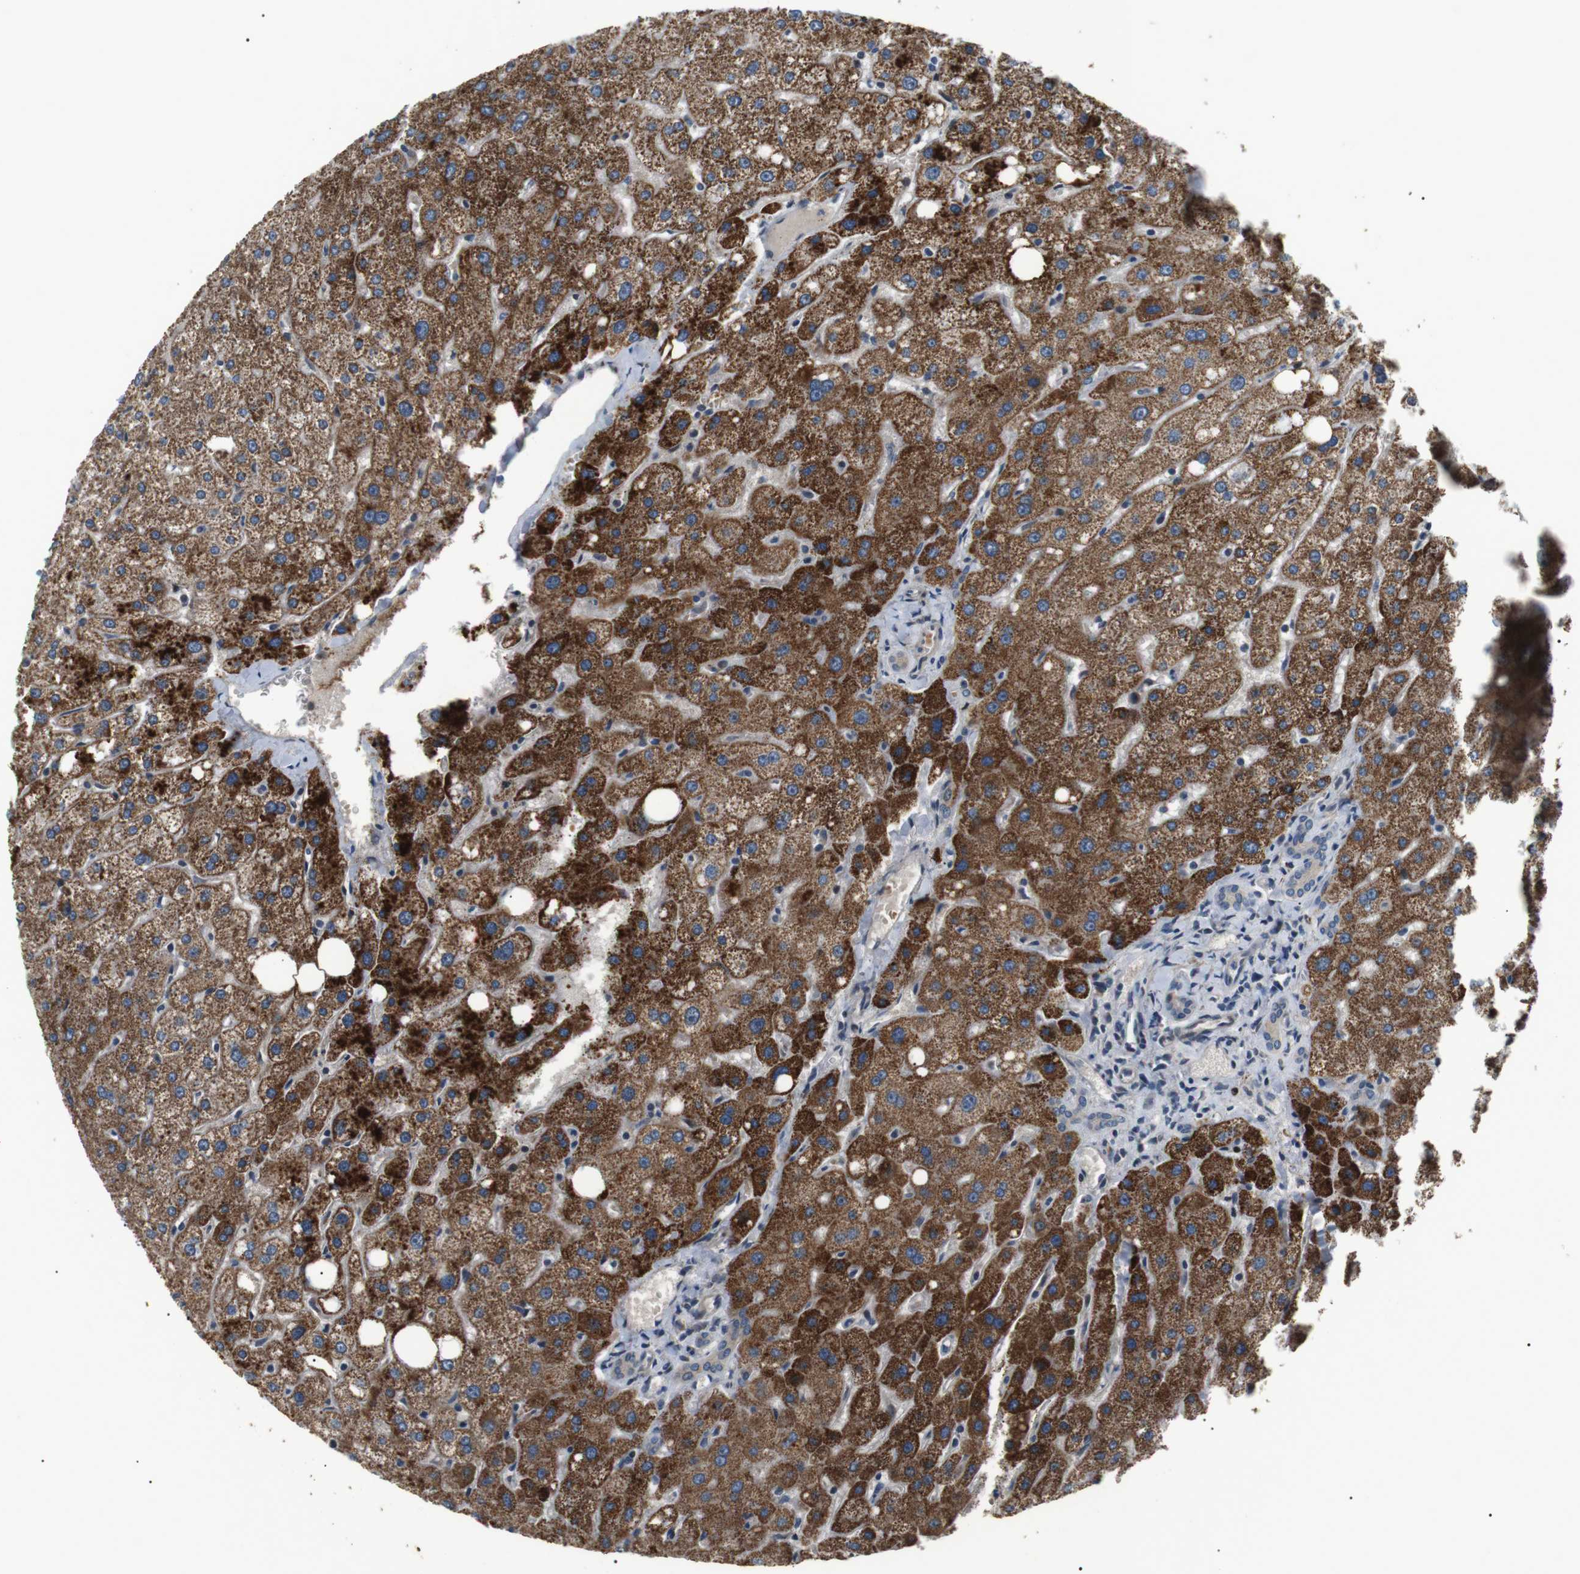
{"staining": {"intensity": "negative", "quantity": "none", "location": "none"}, "tissue": "liver", "cell_type": "Cholangiocytes", "image_type": "normal", "snomed": [{"axis": "morphology", "description": "Normal tissue, NOS"}, {"axis": "topography", "description": "Liver"}], "caption": "An image of human liver is negative for staining in cholangiocytes. (DAB immunohistochemistry (IHC), high magnification).", "gene": "HSPA13", "patient": {"sex": "male", "age": 73}}